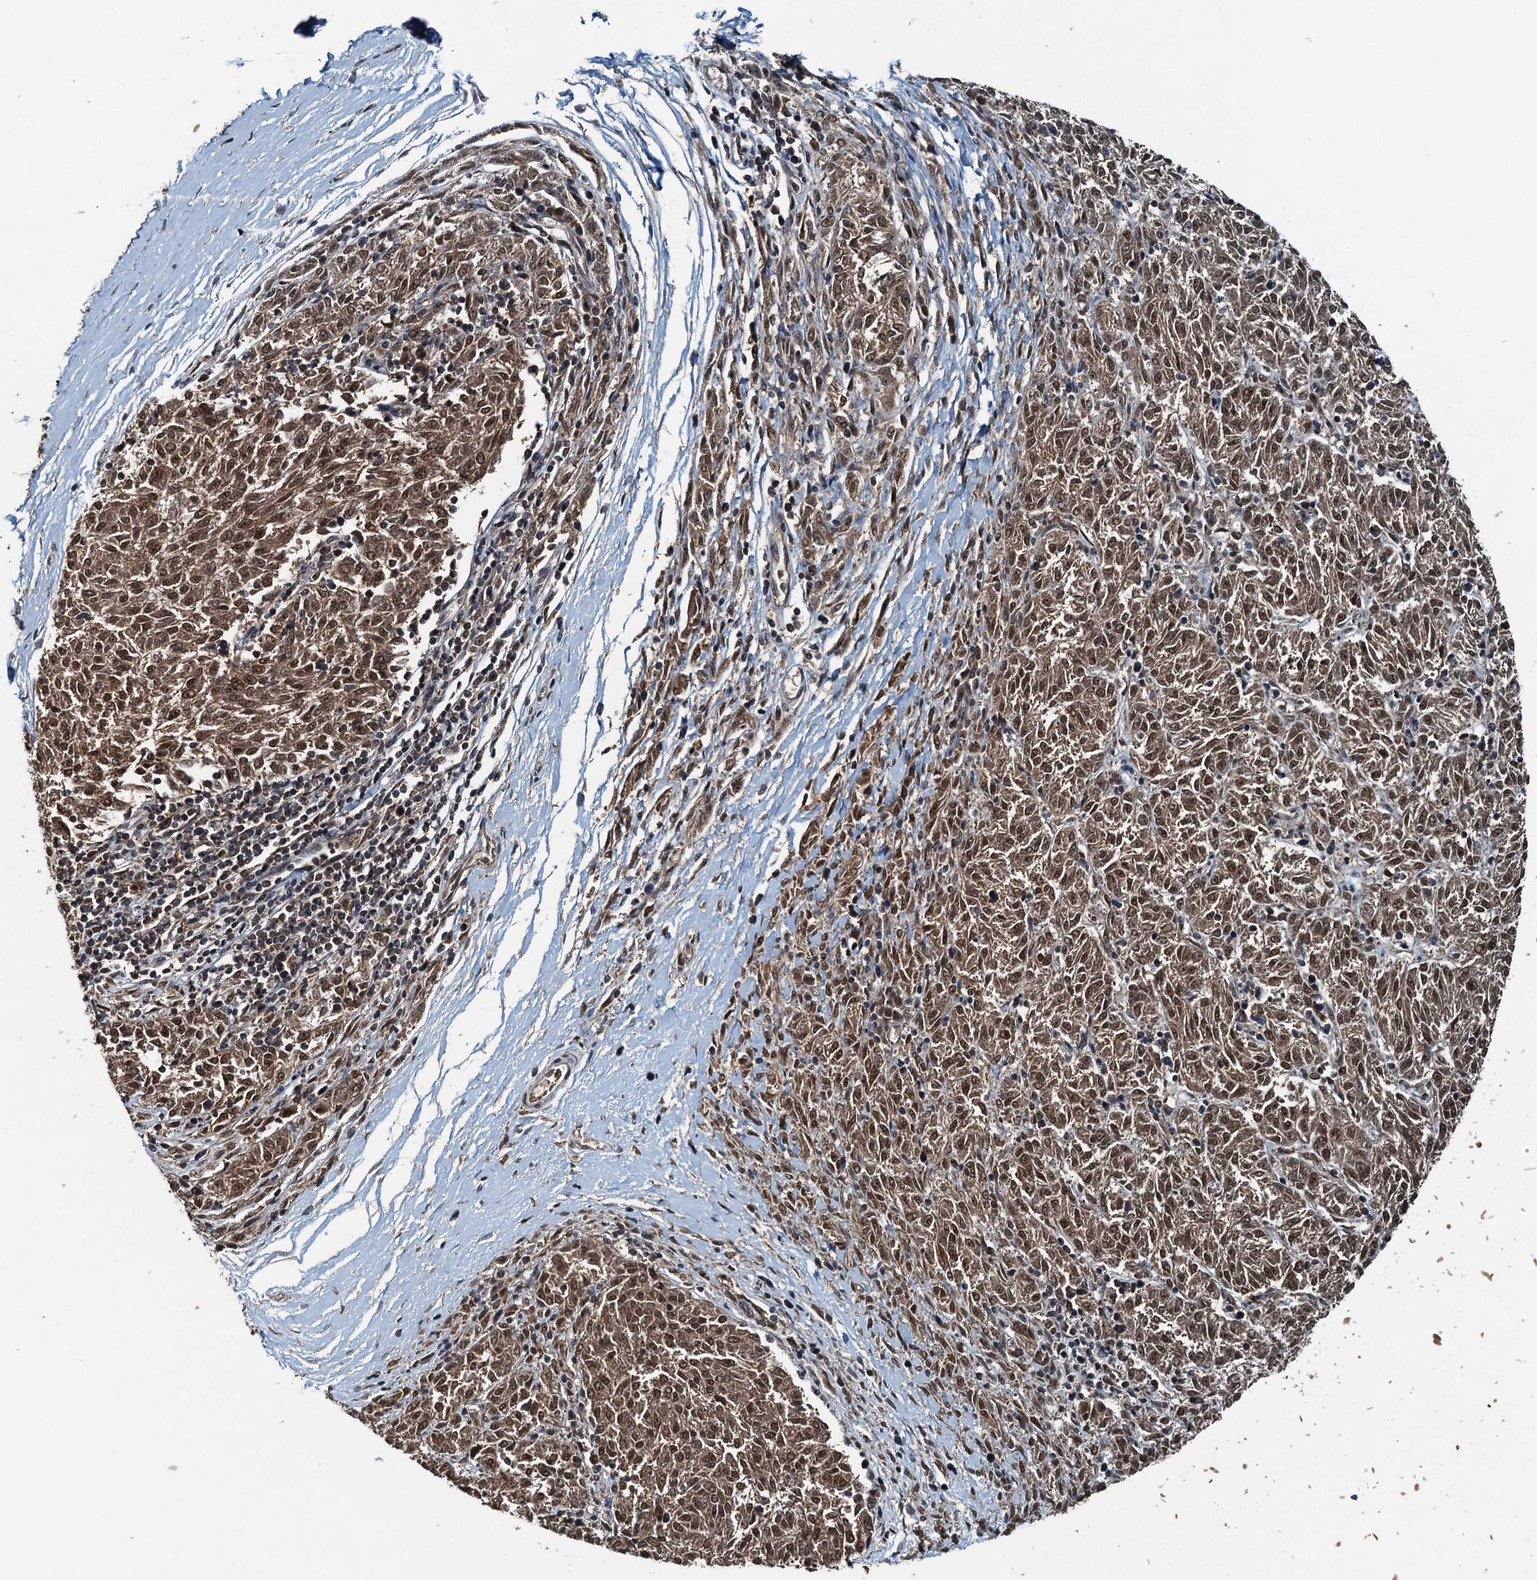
{"staining": {"intensity": "moderate", "quantity": ">75%", "location": "cytoplasmic/membranous,nuclear"}, "tissue": "melanoma", "cell_type": "Tumor cells", "image_type": "cancer", "snomed": [{"axis": "morphology", "description": "Malignant melanoma, NOS"}, {"axis": "topography", "description": "Skin"}], "caption": "A brown stain labels moderate cytoplasmic/membranous and nuclear staining of a protein in malignant melanoma tumor cells.", "gene": "UBXN6", "patient": {"sex": "female", "age": 72}}